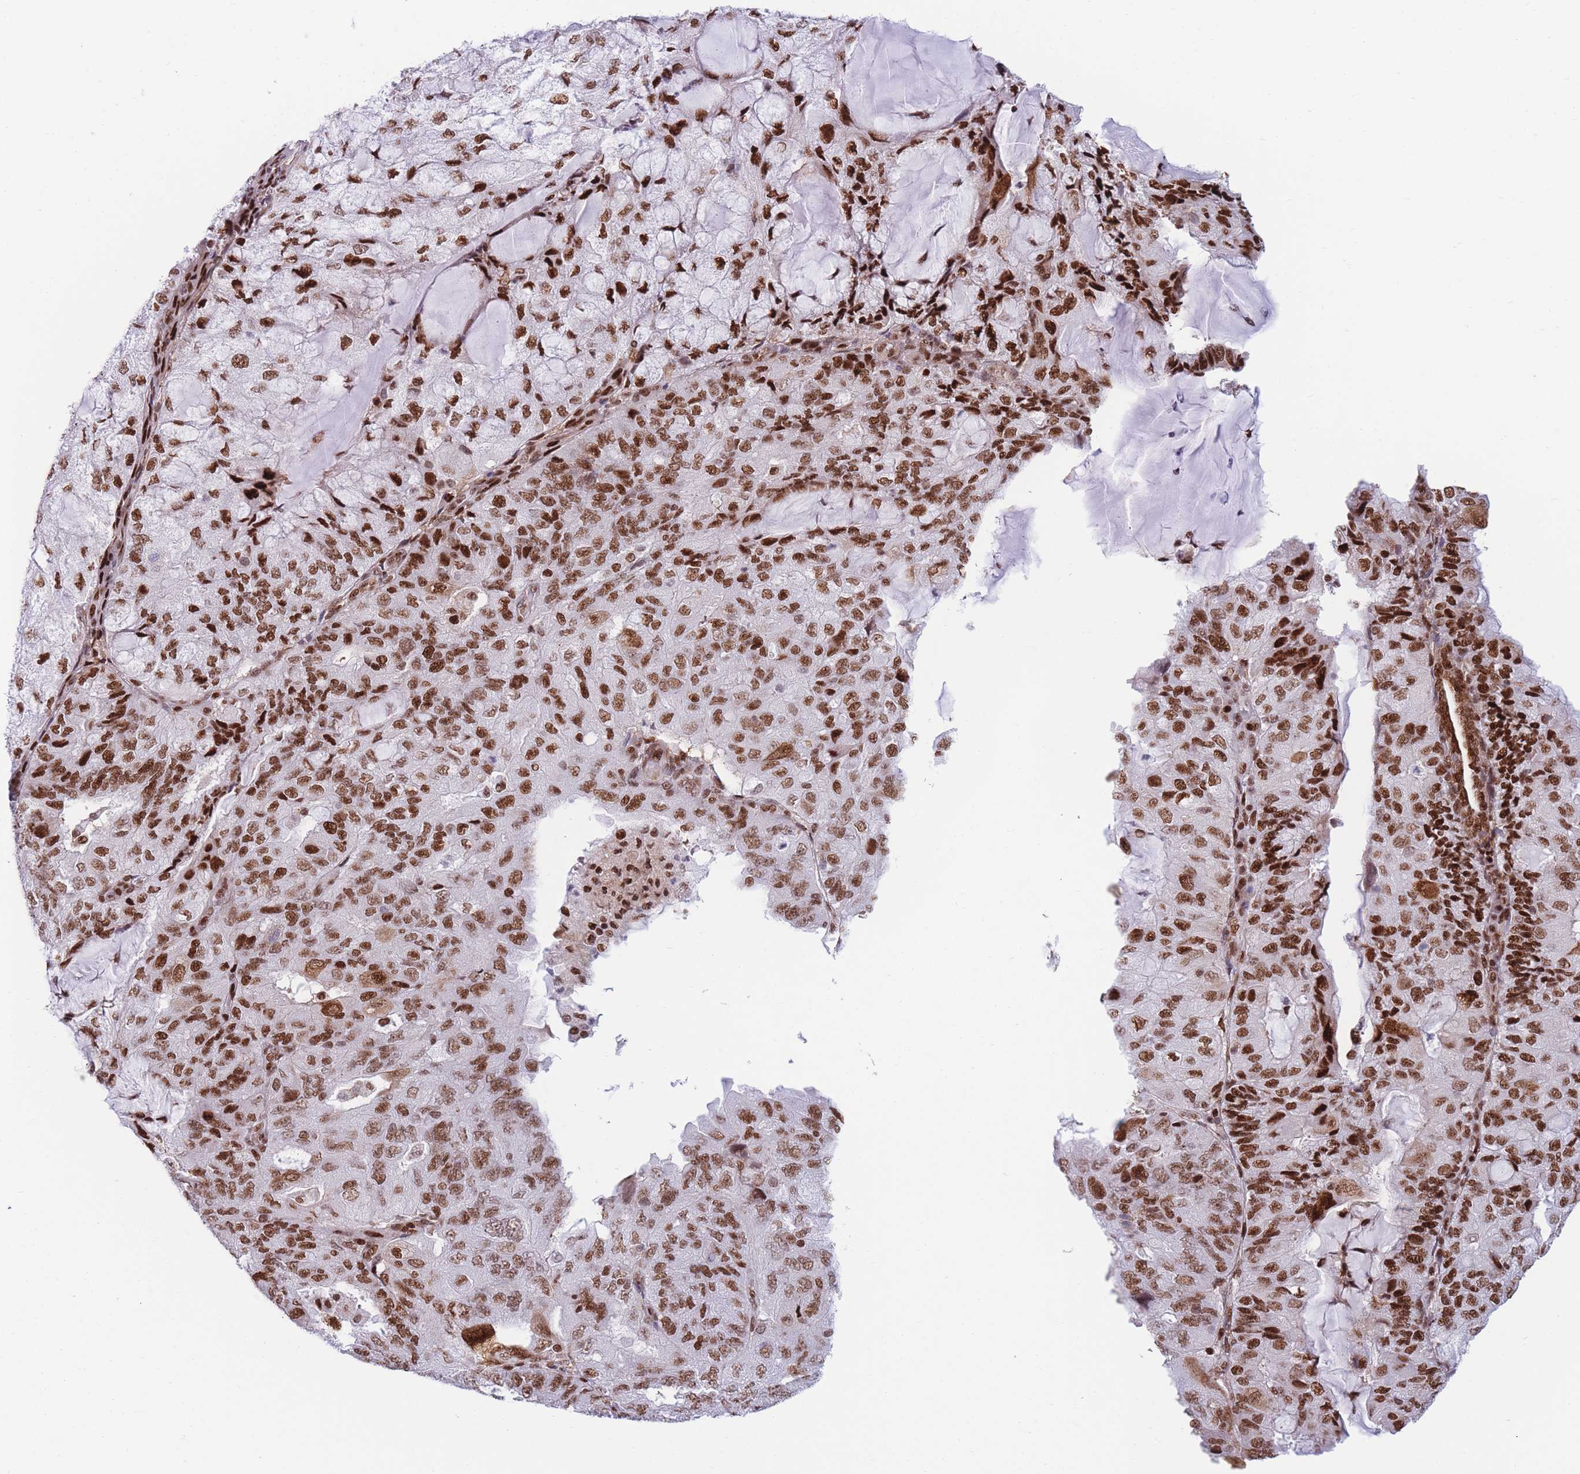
{"staining": {"intensity": "strong", "quantity": ">75%", "location": "nuclear"}, "tissue": "endometrial cancer", "cell_type": "Tumor cells", "image_type": "cancer", "snomed": [{"axis": "morphology", "description": "Adenocarcinoma, NOS"}, {"axis": "topography", "description": "Endometrium"}], "caption": "A high amount of strong nuclear positivity is identified in about >75% of tumor cells in endometrial cancer (adenocarcinoma) tissue.", "gene": "DNAJC3", "patient": {"sex": "female", "age": 81}}